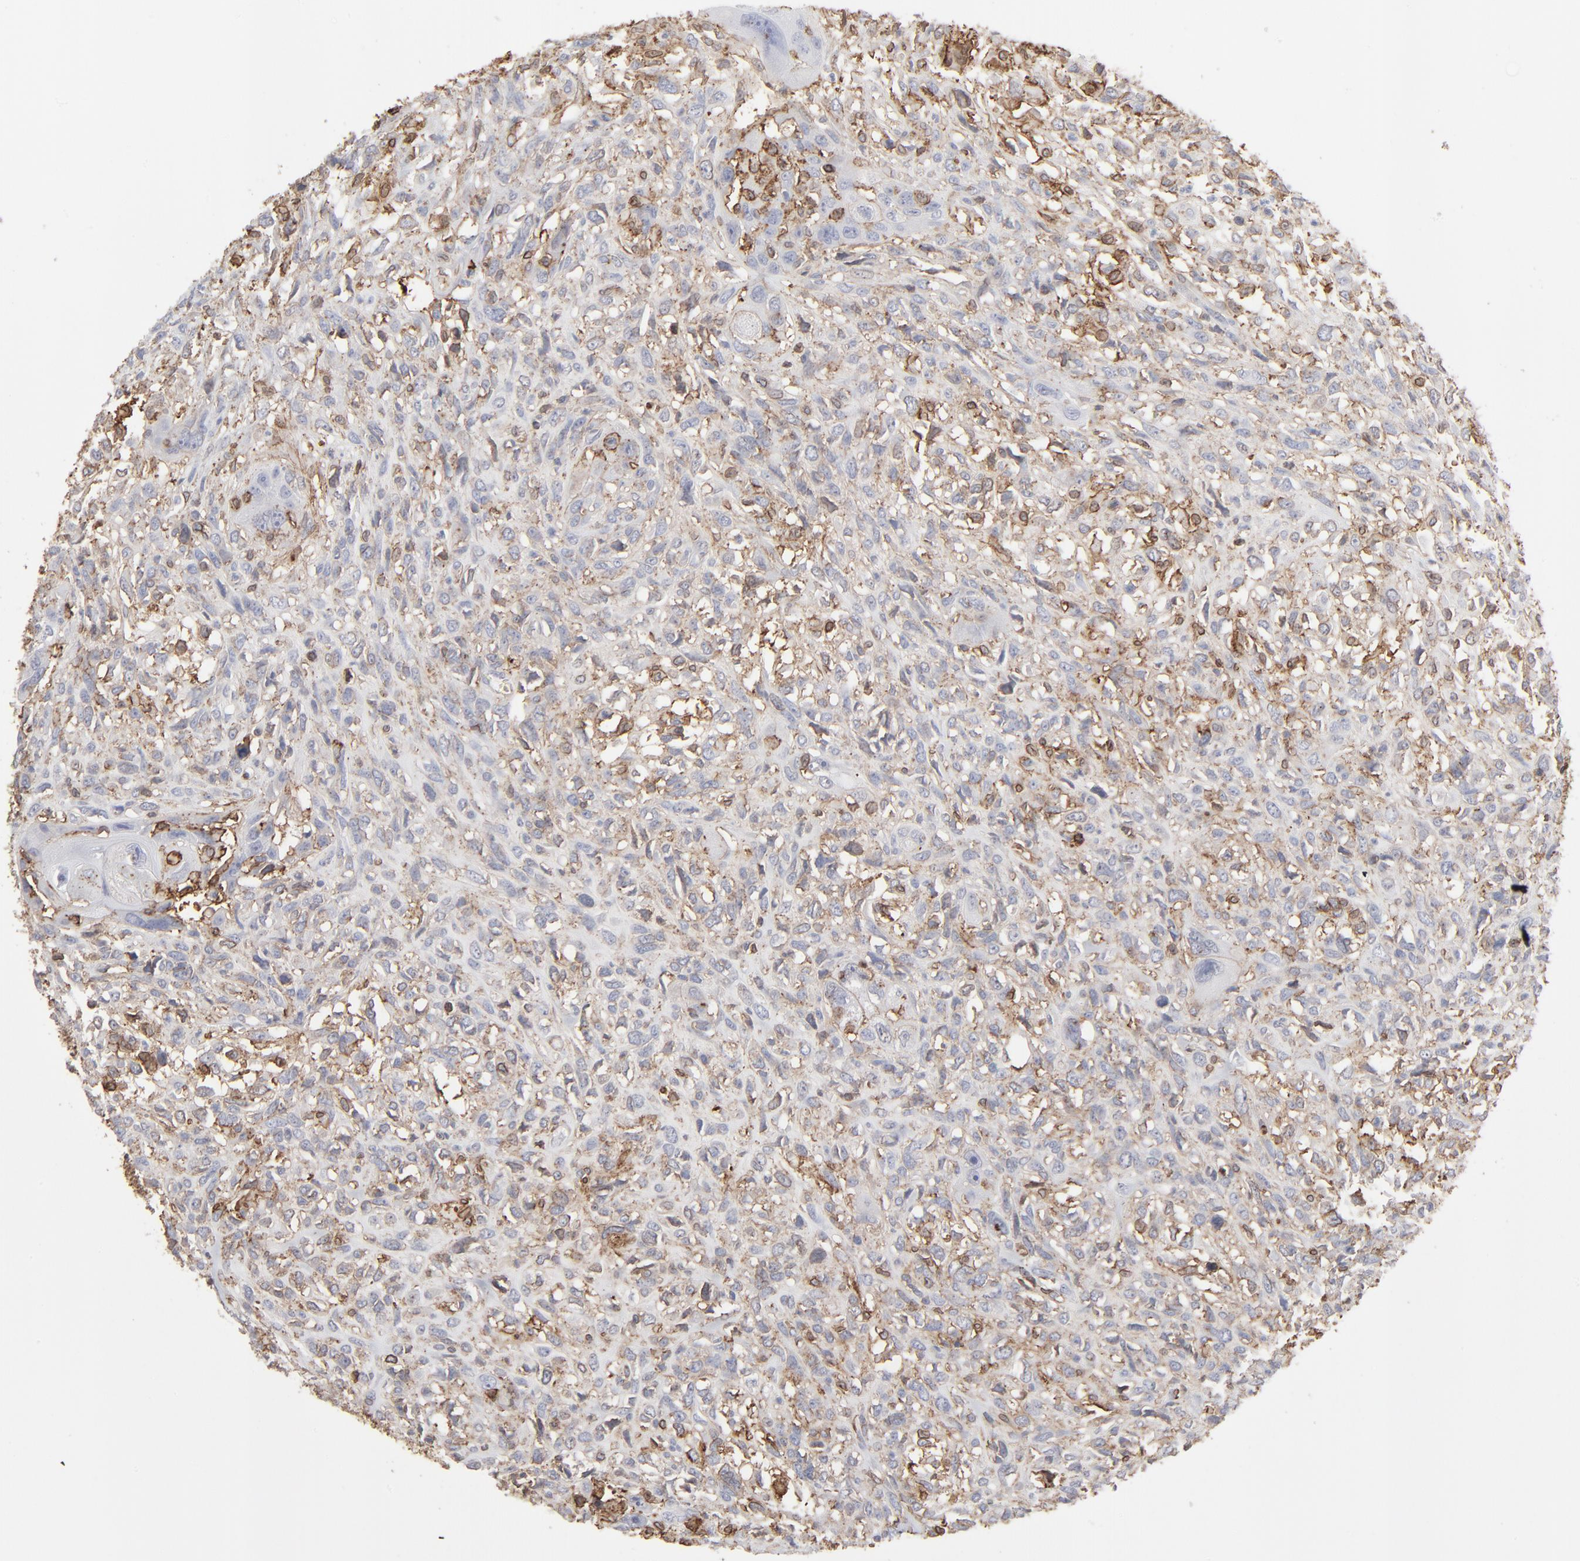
{"staining": {"intensity": "moderate", "quantity": "25%-75%", "location": "cytoplasmic/membranous"}, "tissue": "head and neck cancer", "cell_type": "Tumor cells", "image_type": "cancer", "snomed": [{"axis": "morphology", "description": "Neoplasm, malignant, NOS"}, {"axis": "topography", "description": "Salivary gland"}, {"axis": "topography", "description": "Head-Neck"}], "caption": "A photomicrograph of head and neck cancer stained for a protein shows moderate cytoplasmic/membranous brown staining in tumor cells.", "gene": "ANXA5", "patient": {"sex": "male", "age": 43}}